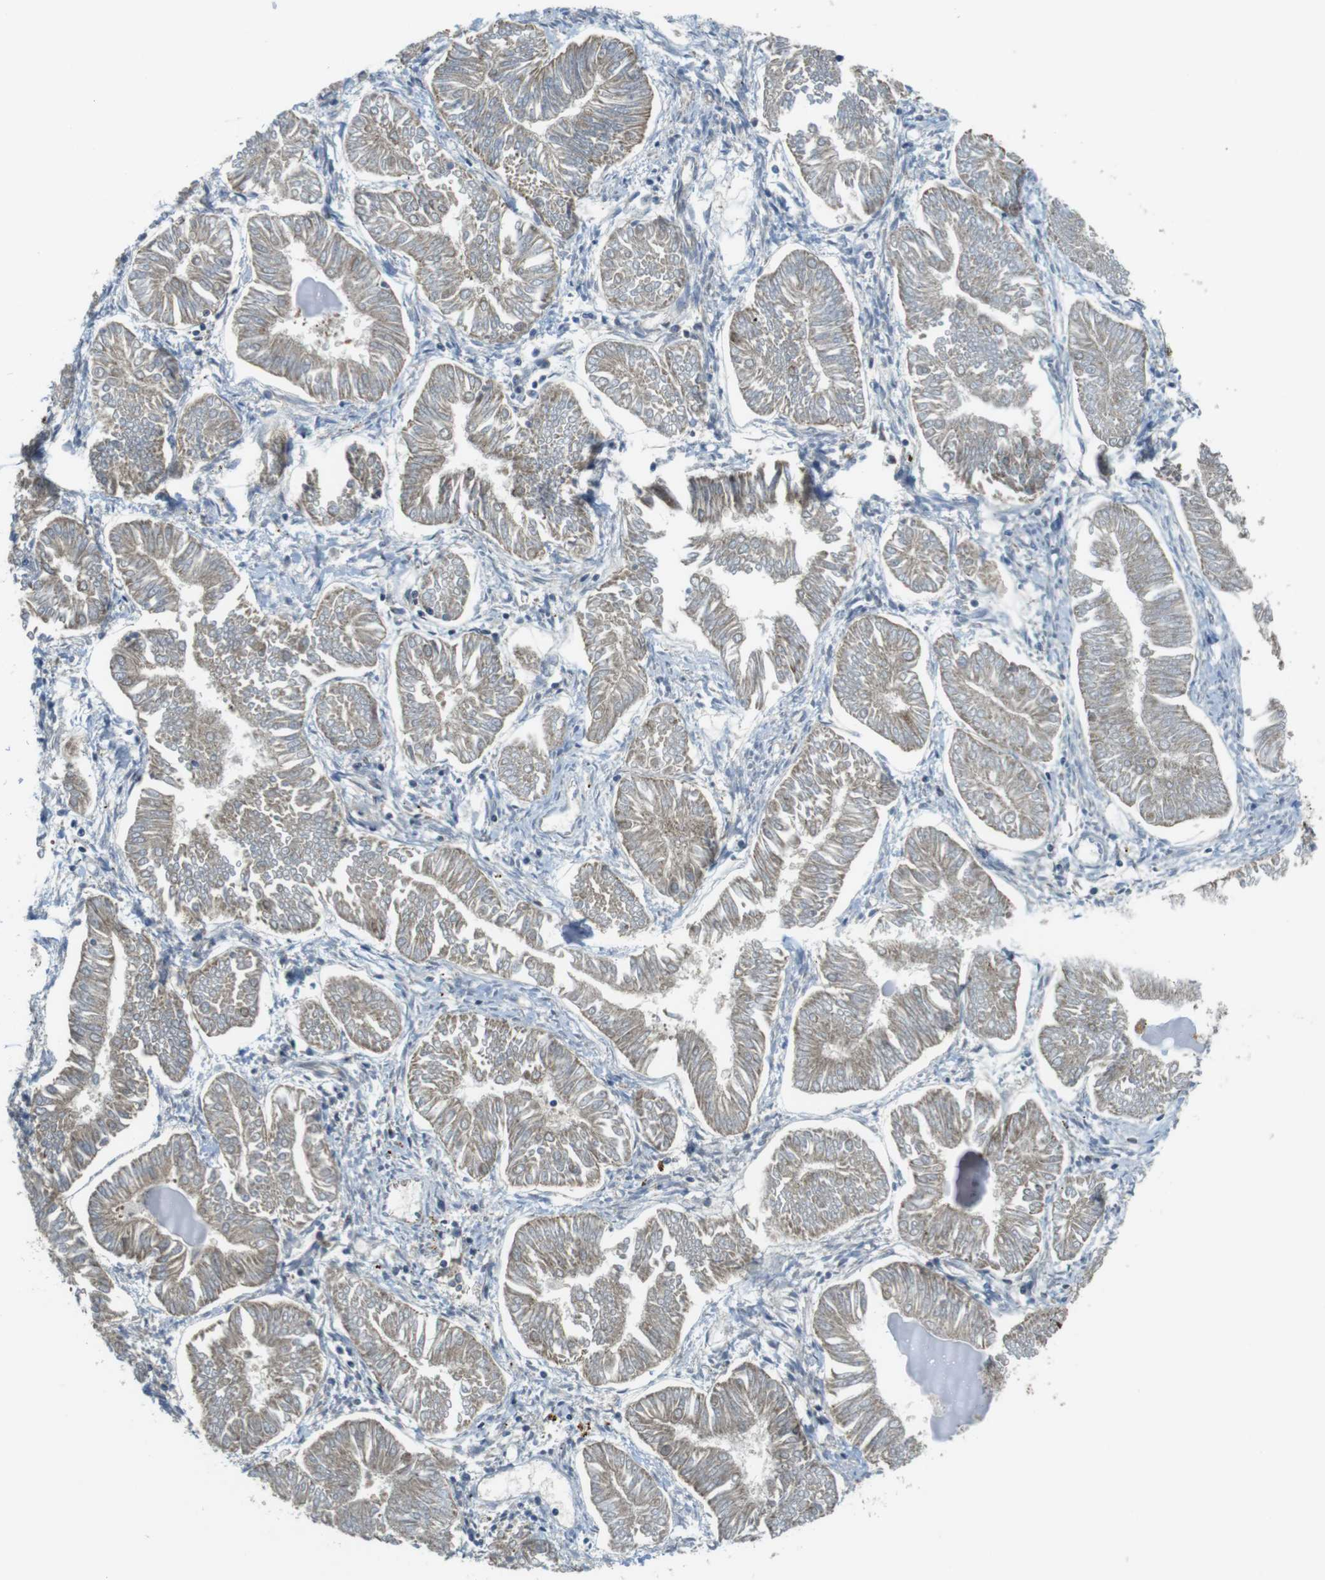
{"staining": {"intensity": "weak", "quantity": ">75%", "location": "cytoplasmic/membranous"}, "tissue": "endometrial cancer", "cell_type": "Tumor cells", "image_type": "cancer", "snomed": [{"axis": "morphology", "description": "Adenocarcinoma, NOS"}, {"axis": "topography", "description": "Endometrium"}], "caption": "This is an image of IHC staining of endometrial cancer, which shows weak staining in the cytoplasmic/membranous of tumor cells.", "gene": "BRI3BP", "patient": {"sex": "female", "age": 53}}